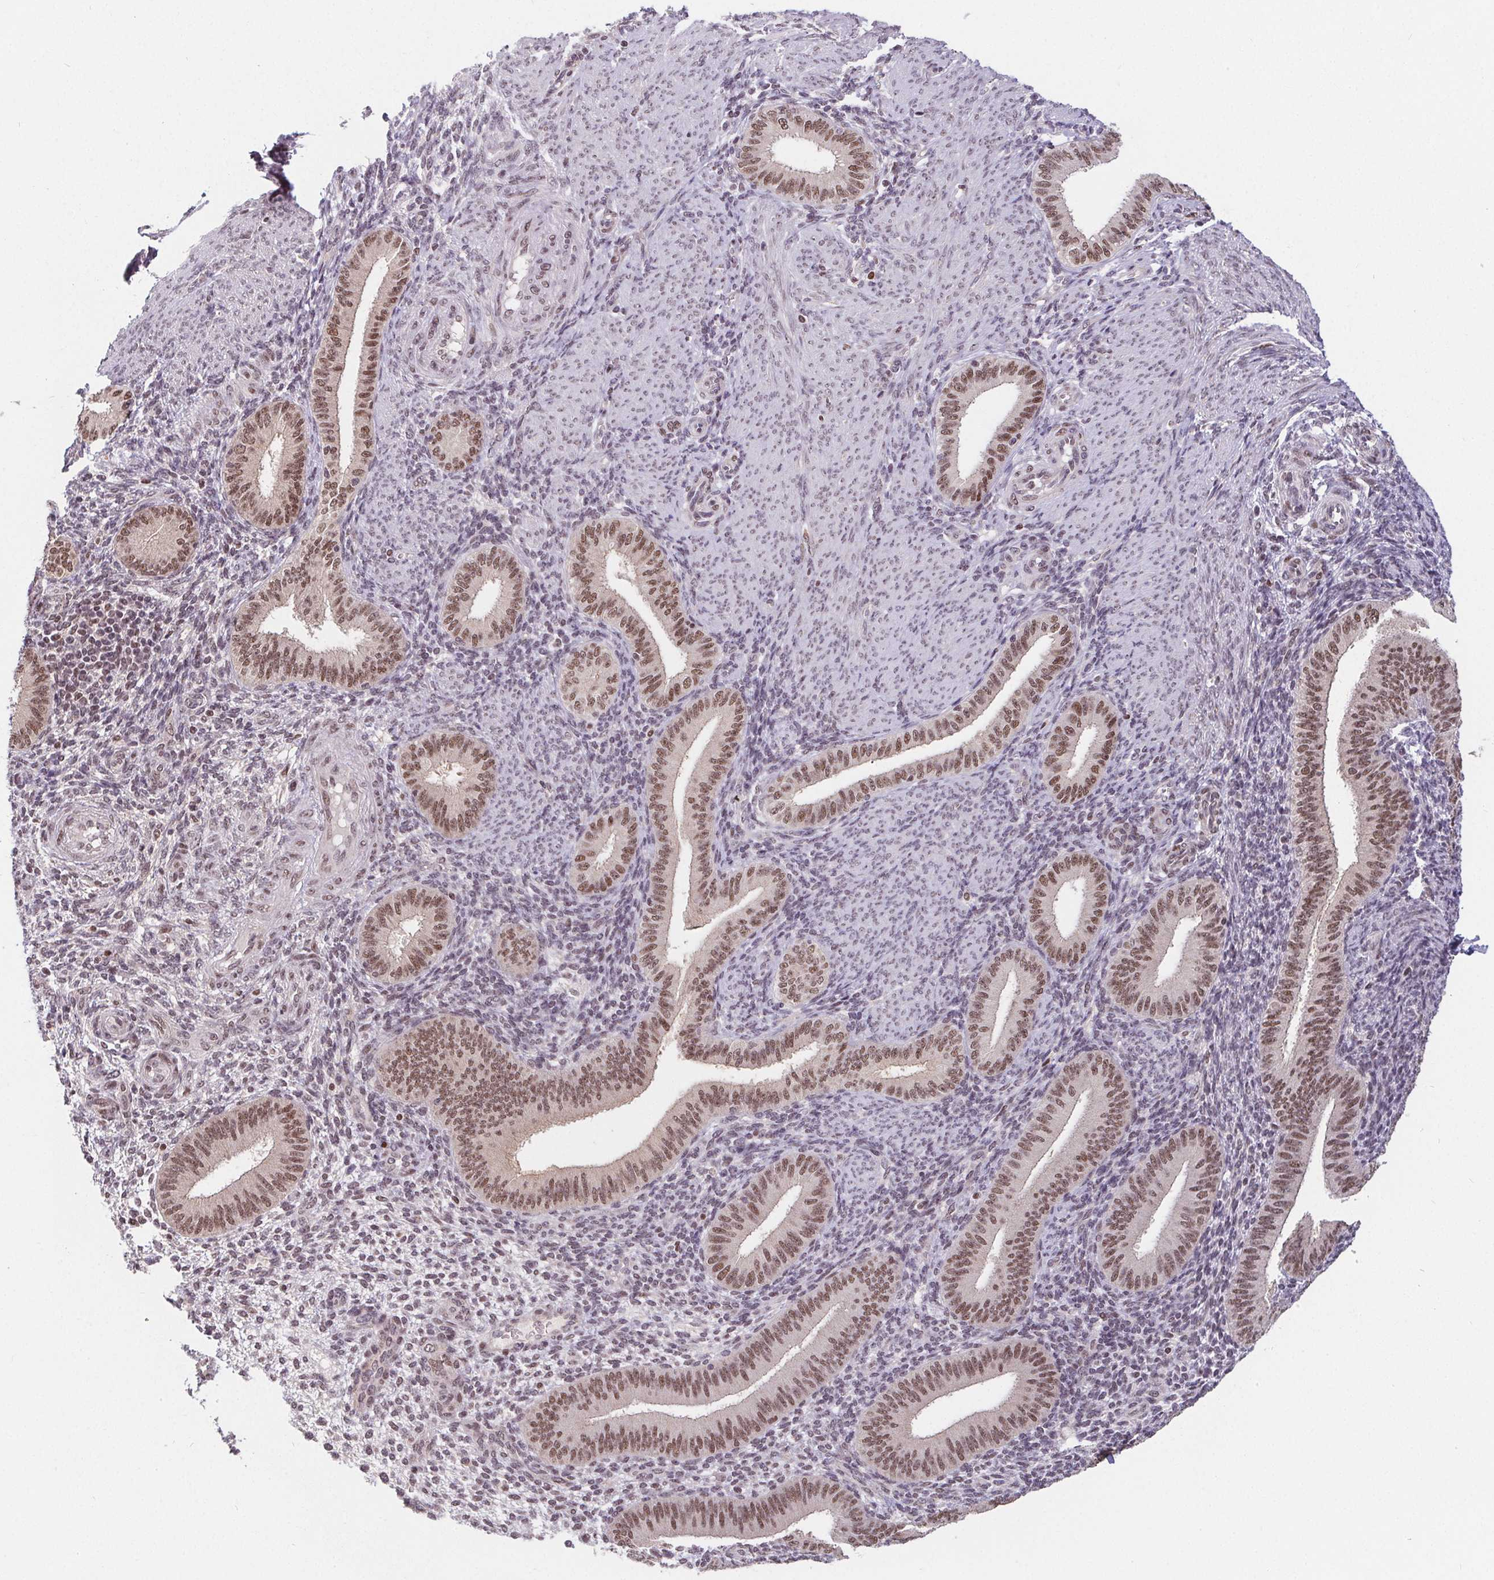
{"staining": {"intensity": "weak", "quantity": "<25%", "location": "nuclear"}, "tissue": "endometrium", "cell_type": "Cells in endometrial stroma", "image_type": "normal", "snomed": [{"axis": "morphology", "description": "Normal tissue, NOS"}, {"axis": "topography", "description": "Endometrium"}], "caption": "Histopathology image shows no significant protein positivity in cells in endometrial stroma of benign endometrium. Nuclei are stained in blue.", "gene": "POU2F1", "patient": {"sex": "female", "age": 39}}